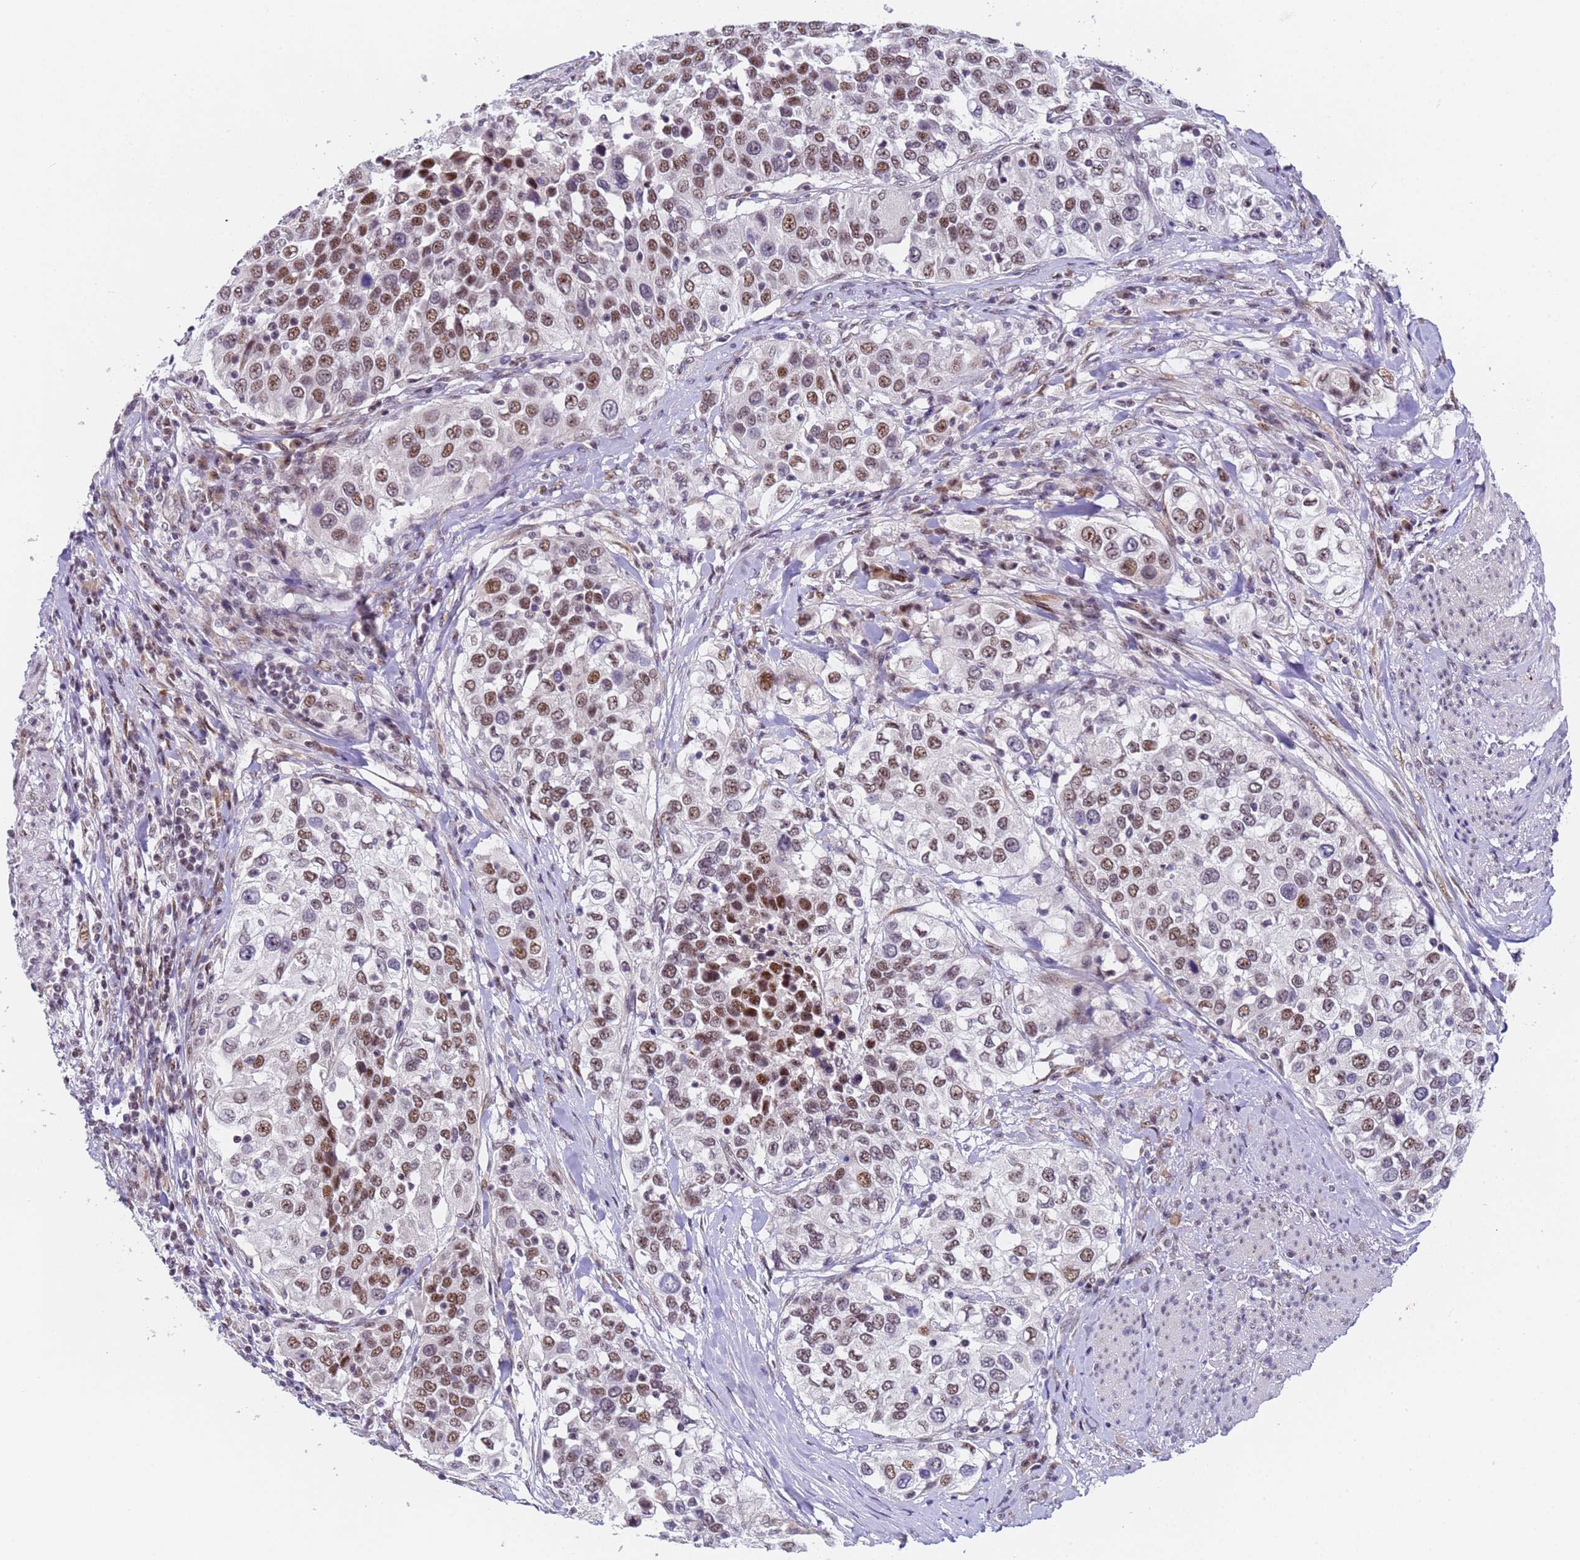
{"staining": {"intensity": "moderate", "quantity": ">75%", "location": "nuclear"}, "tissue": "urothelial cancer", "cell_type": "Tumor cells", "image_type": "cancer", "snomed": [{"axis": "morphology", "description": "Urothelial carcinoma, High grade"}, {"axis": "topography", "description": "Urinary bladder"}], "caption": "This photomicrograph demonstrates IHC staining of human urothelial carcinoma (high-grade), with medium moderate nuclear staining in approximately >75% of tumor cells.", "gene": "FNBP4", "patient": {"sex": "female", "age": 80}}